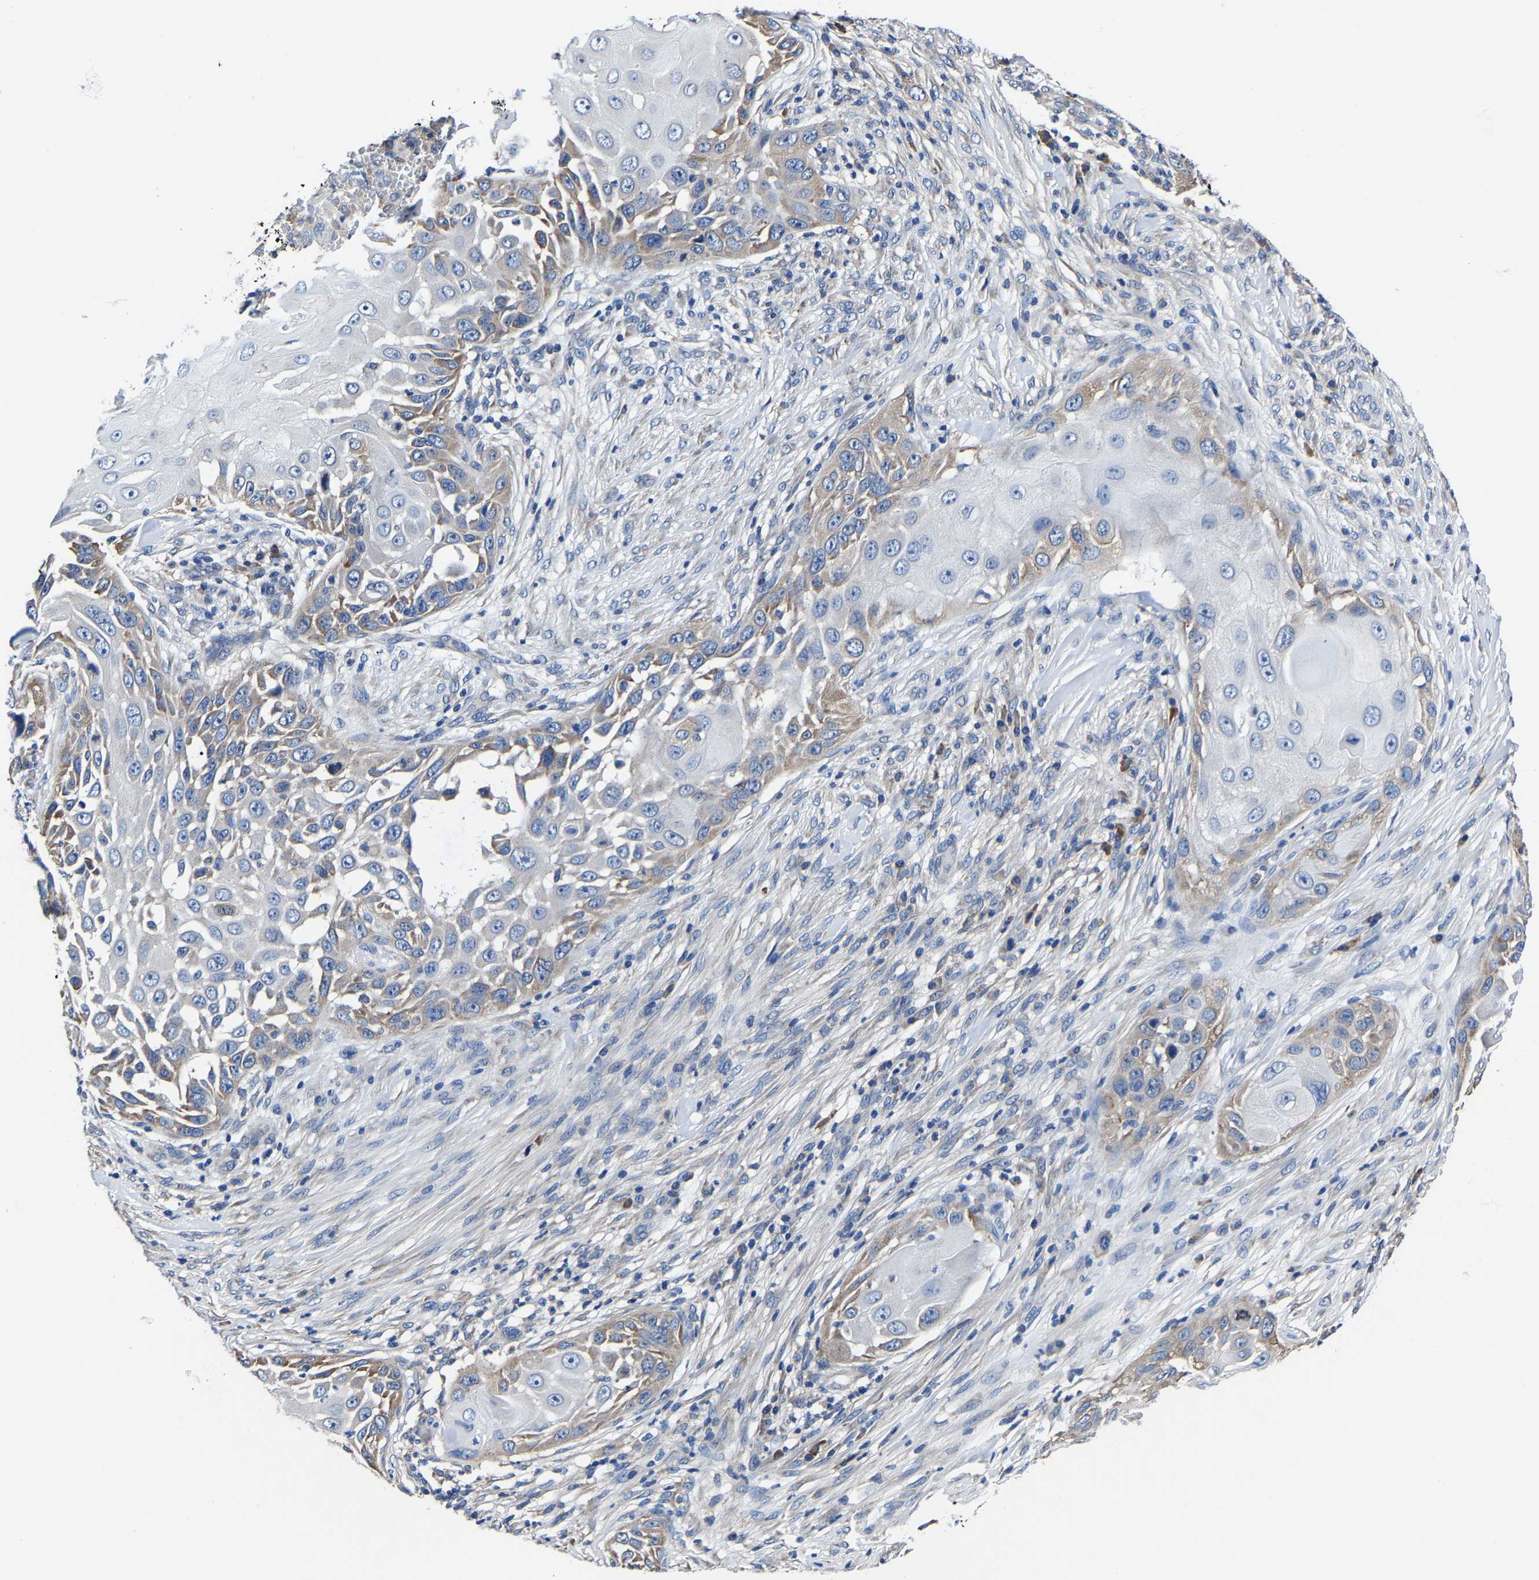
{"staining": {"intensity": "moderate", "quantity": "<25%", "location": "cytoplasmic/membranous"}, "tissue": "skin cancer", "cell_type": "Tumor cells", "image_type": "cancer", "snomed": [{"axis": "morphology", "description": "Squamous cell carcinoma, NOS"}, {"axis": "topography", "description": "Skin"}], "caption": "Immunohistochemical staining of human skin cancer displays low levels of moderate cytoplasmic/membranous positivity in about <25% of tumor cells. (DAB = brown stain, brightfield microscopy at high magnification).", "gene": "SRPK2", "patient": {"sex": "female", "age": 44}}